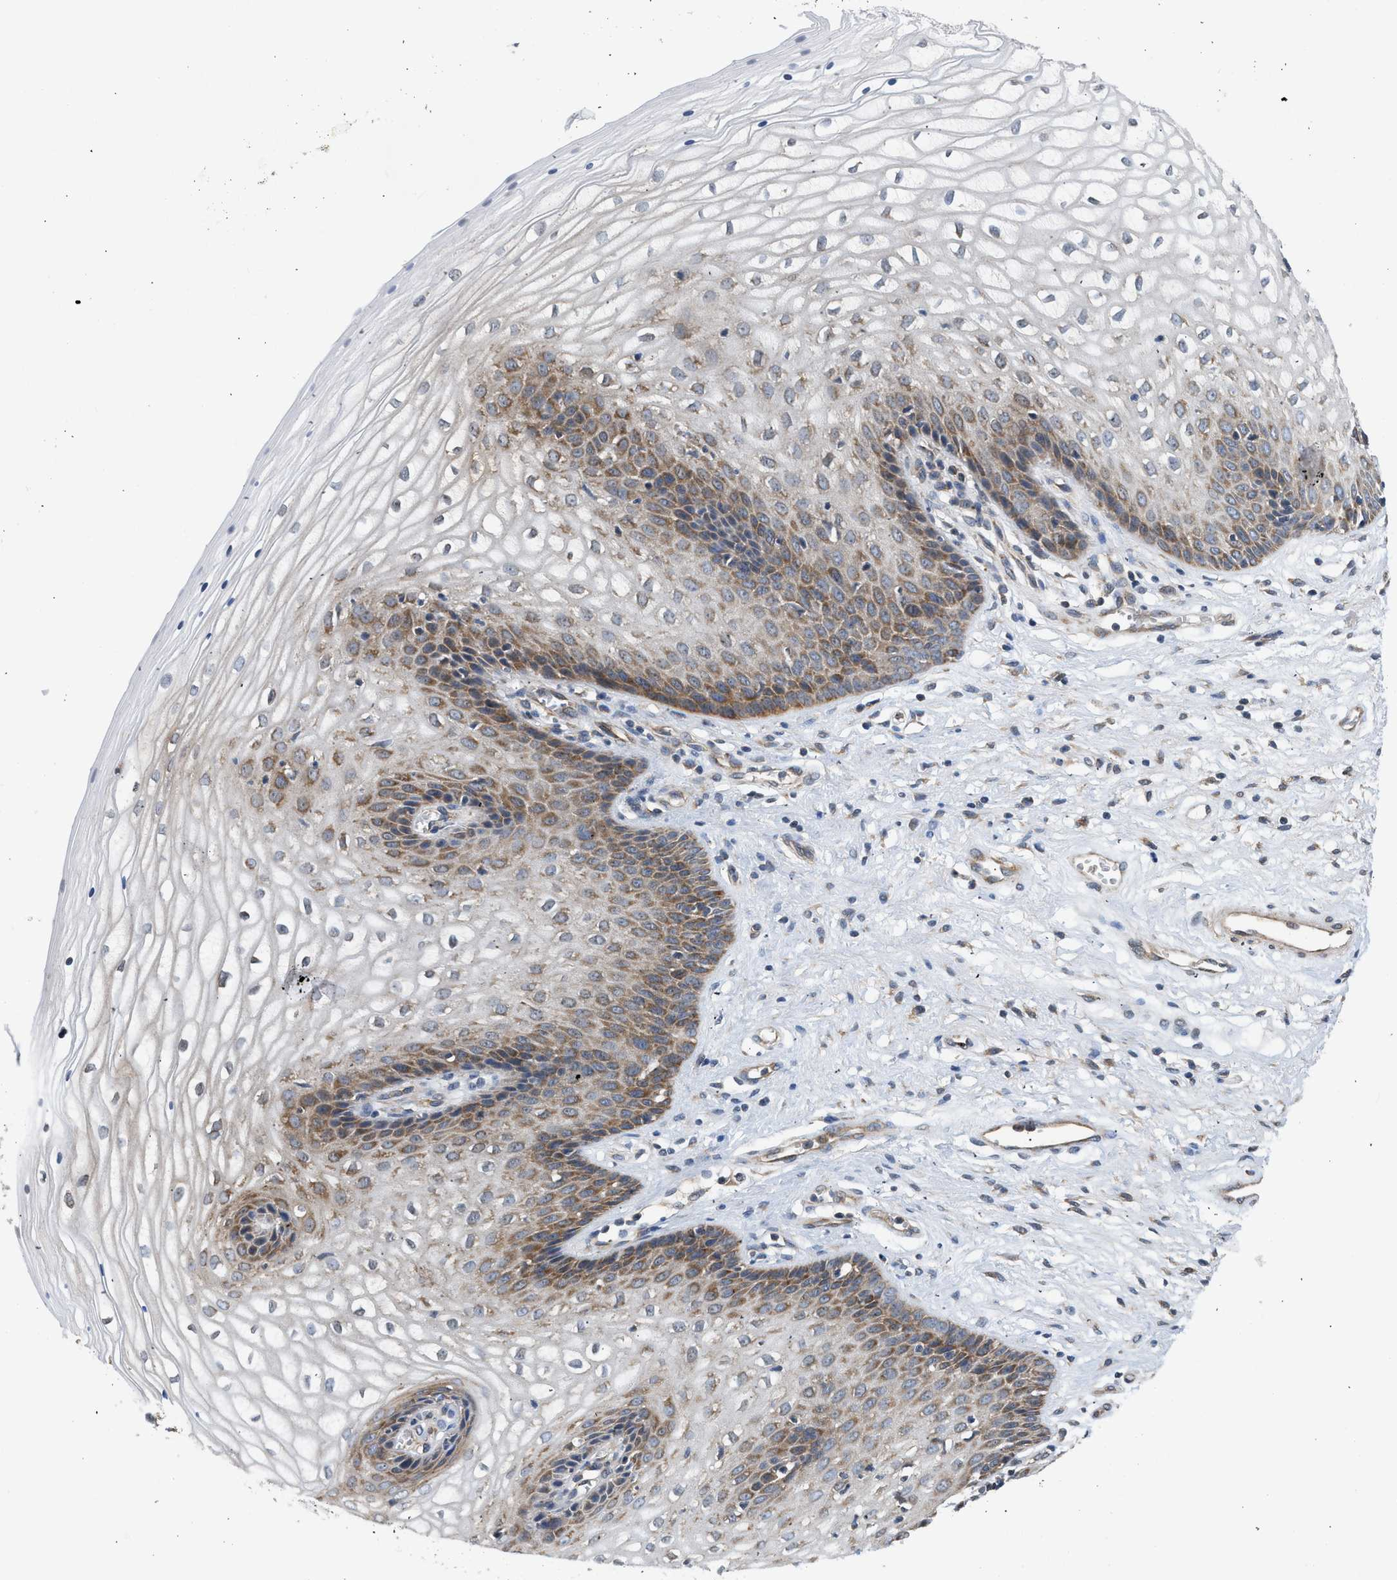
{"staining": {"intensity": "moderate", "quantity": "<25%", "location": "cytoplasmic/membranous"}, "tissue": "vagina", "cell_type": "Squamous epithelial cells", "image_type": "normal", "snomed": [{"axis": "morphology", "description": "Normal tissue, NOS"}, {"axis": "topography", "description": "Vagina"}], "caption": "IHC (DAB) staining of unremarkable vagina exhibits moderate cytoplasmic/membranous protein expression in about <25% of squamous epithelial cells.", "gene": "POLG2", "patient": {"sex": "female", "age": 34}}